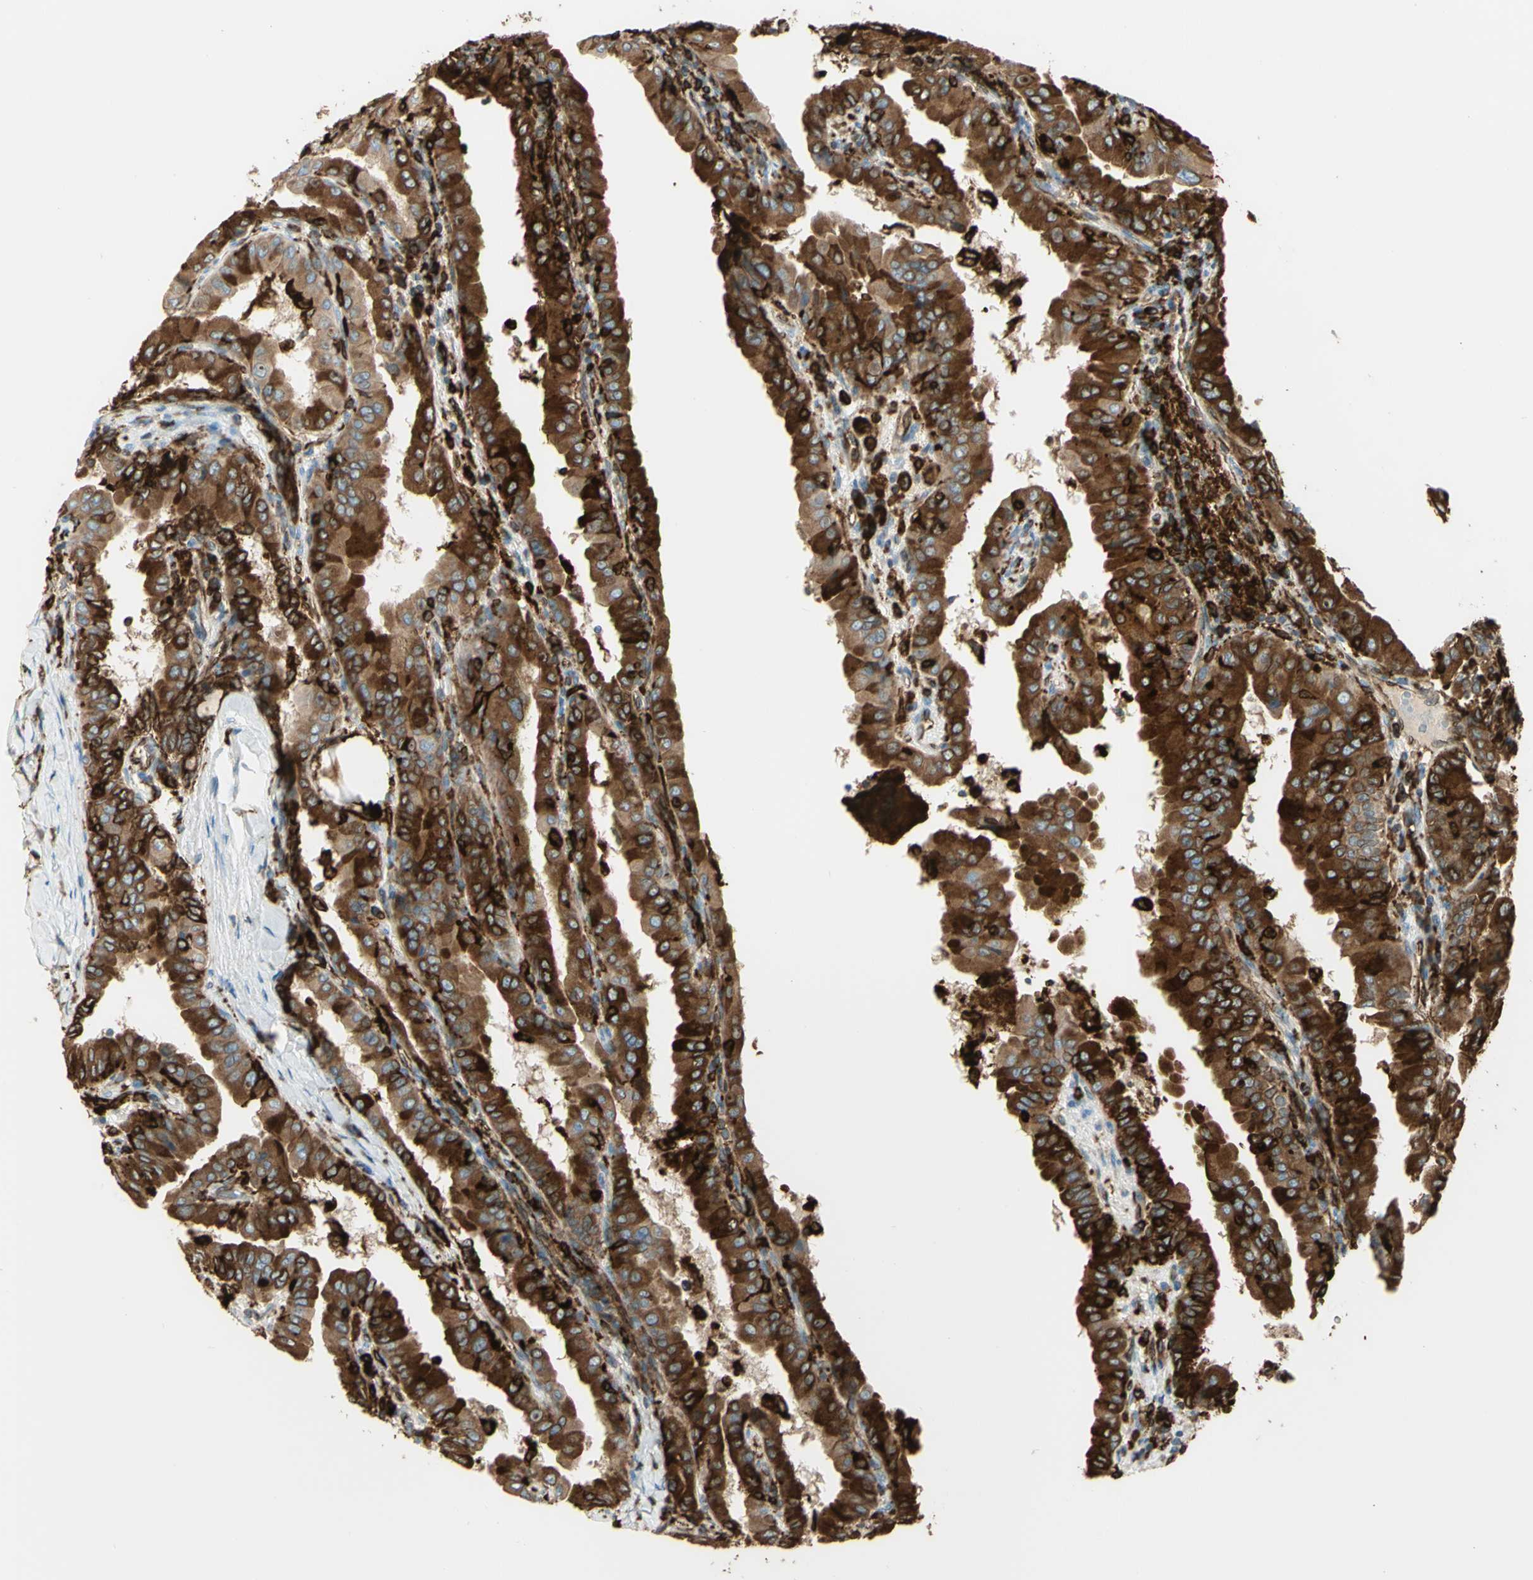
{"staining": {"intensity": "strong", "quantity": ">75%", "location": "cytoplasmic/membranous"}, "tissue": "thyroid cancer", "cell_type": "Tumor cells", "image_type": "cancer", "snomed": [{"axis": "morphology", "description": "Papillary adenocarcinoma, NOS"}, {"axis": "topography", "description": "Thyroid gland"}], "caption": "Papillary adenocarcinoma (thyroid) tissue exhibits strong cytoplasmic/membranous staining in about >75% of tumor cells, visualized by immunohistochemistry. (DAB (3,3'-diaminobenzidine) = brown stain, brightfield microscopy at high magnification).", "gene": "CD74", "patient": {"sex": "male", "age": 33}}